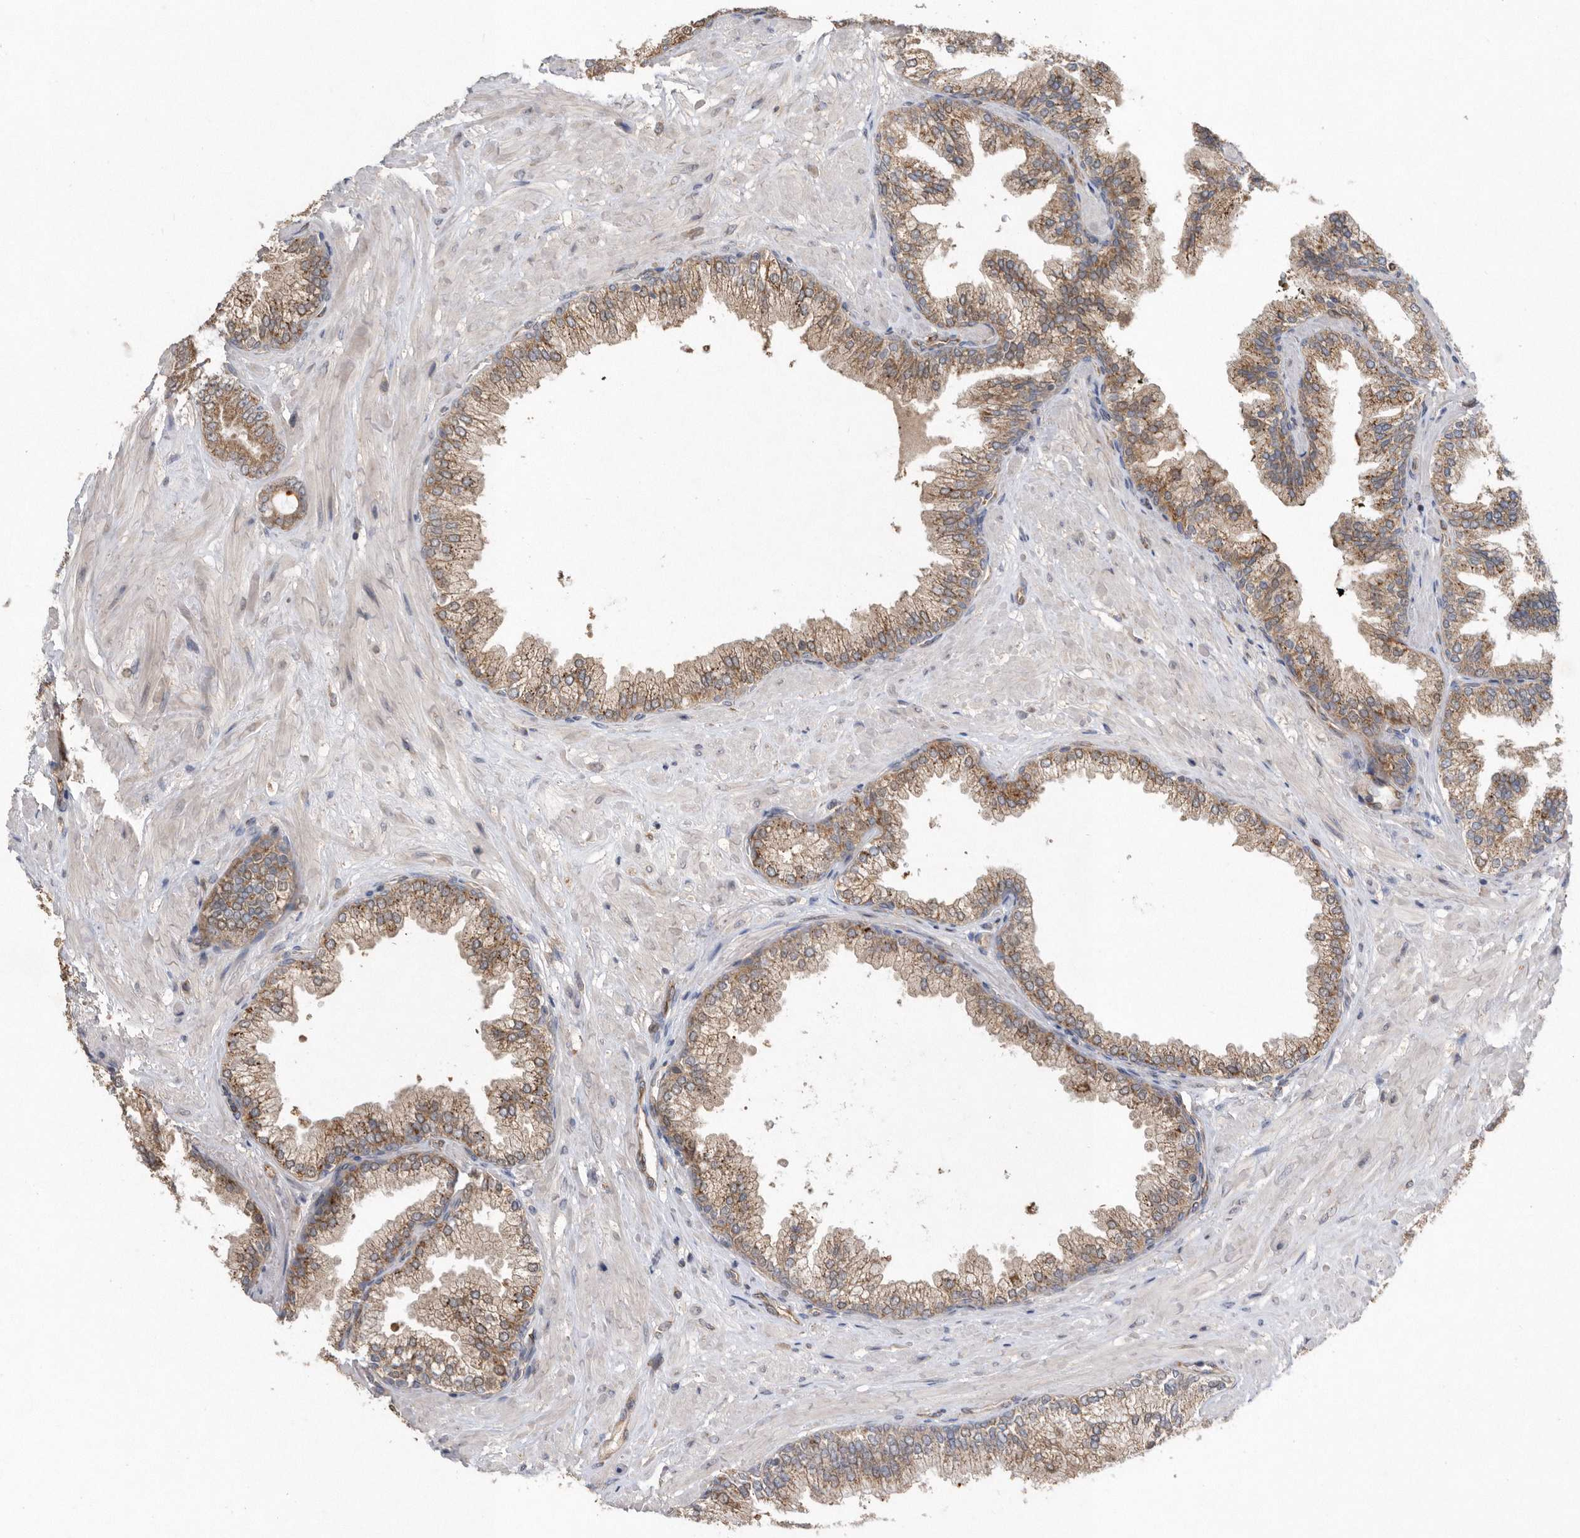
{"staining": {"intensity": "moderate", "quantity": ">75%", "location": "cytoplasmic/membranous"}, "tissue": "prostate cancer", "cell_type": "Tumor cells", "image_type": "cancer", "snomed": [{"axis": "morphology", "description": "Adenocarcinoma, Low grade"}, {"axis": "topography", "description": "Prostate"}], "caption": "Immunohistochemical staining of adenocarcinoma (low-grade) (prostate) displays moderate cytoplasmic/membranous protein positivity in approximately >75% of tumor cells.", "gene": "PON2", "patient": {"sex": "male", "age": 71}}